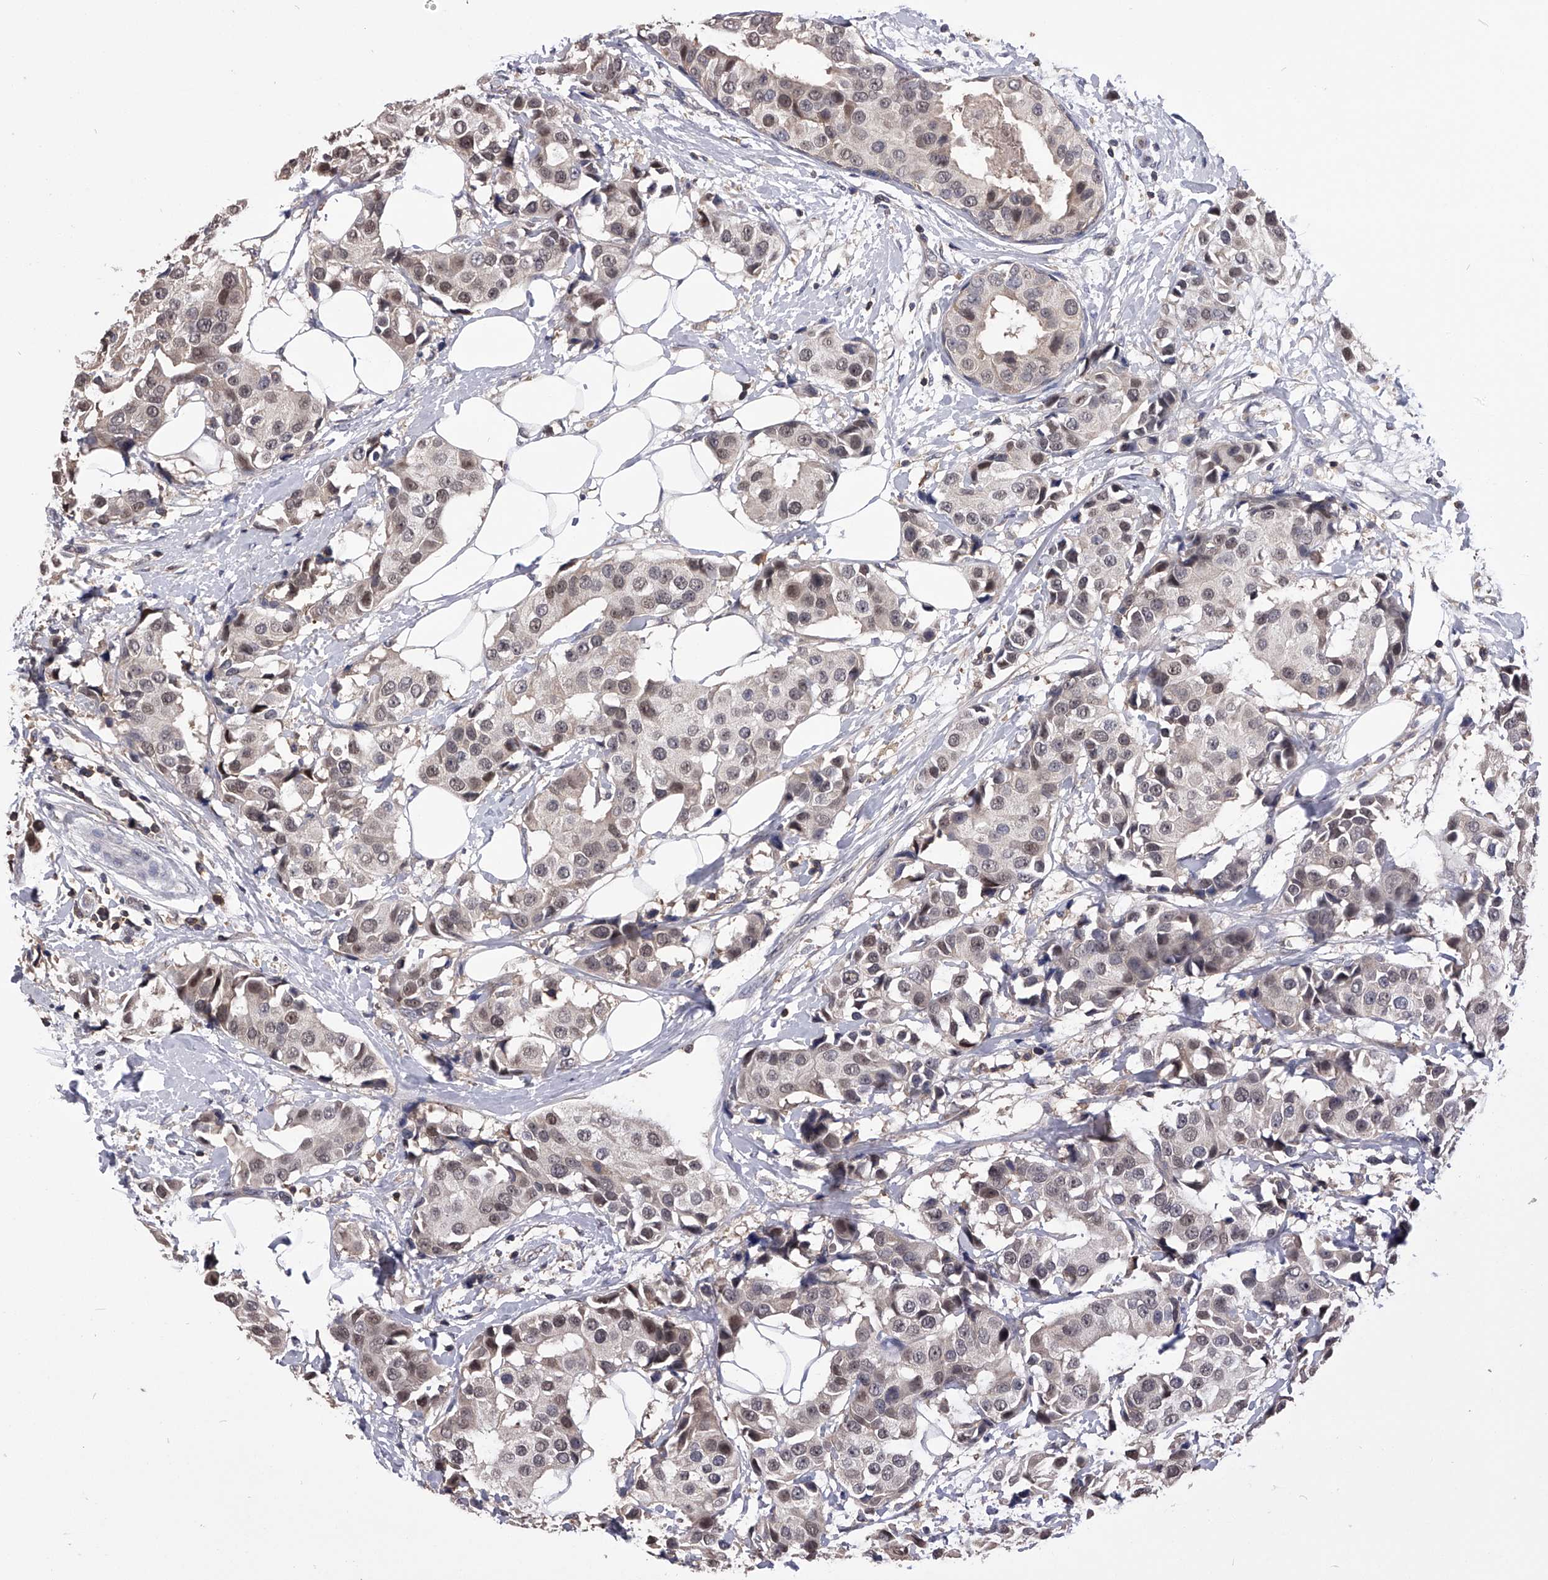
{"staining": {"intensity": "weak", "quantity": ">75%", "location": "cytoplasmic/membranous,nuclear"}, "tissue": "breast cancer", "cell_type": "Tumor cells", "image_type": "cancer", "snomed": [{"axis": "morphology", "description": "Normal tissue, NOS"}, {"axis": "morphology", "description": "Duct carcinoma"}, {"axis": "topography", "description": "Breast"}], "caption": "Immunohistochemistry (IHC) image of human infiltrating ductal carcinoma (breast) stained for a protein (brown), which exhibits low levels of weak cytoplasmic/membranous and nuclear expression in approximately >75% of tumor cells.", "gene": "PAN3", "patient": {"sex": "female", "age": 39}}